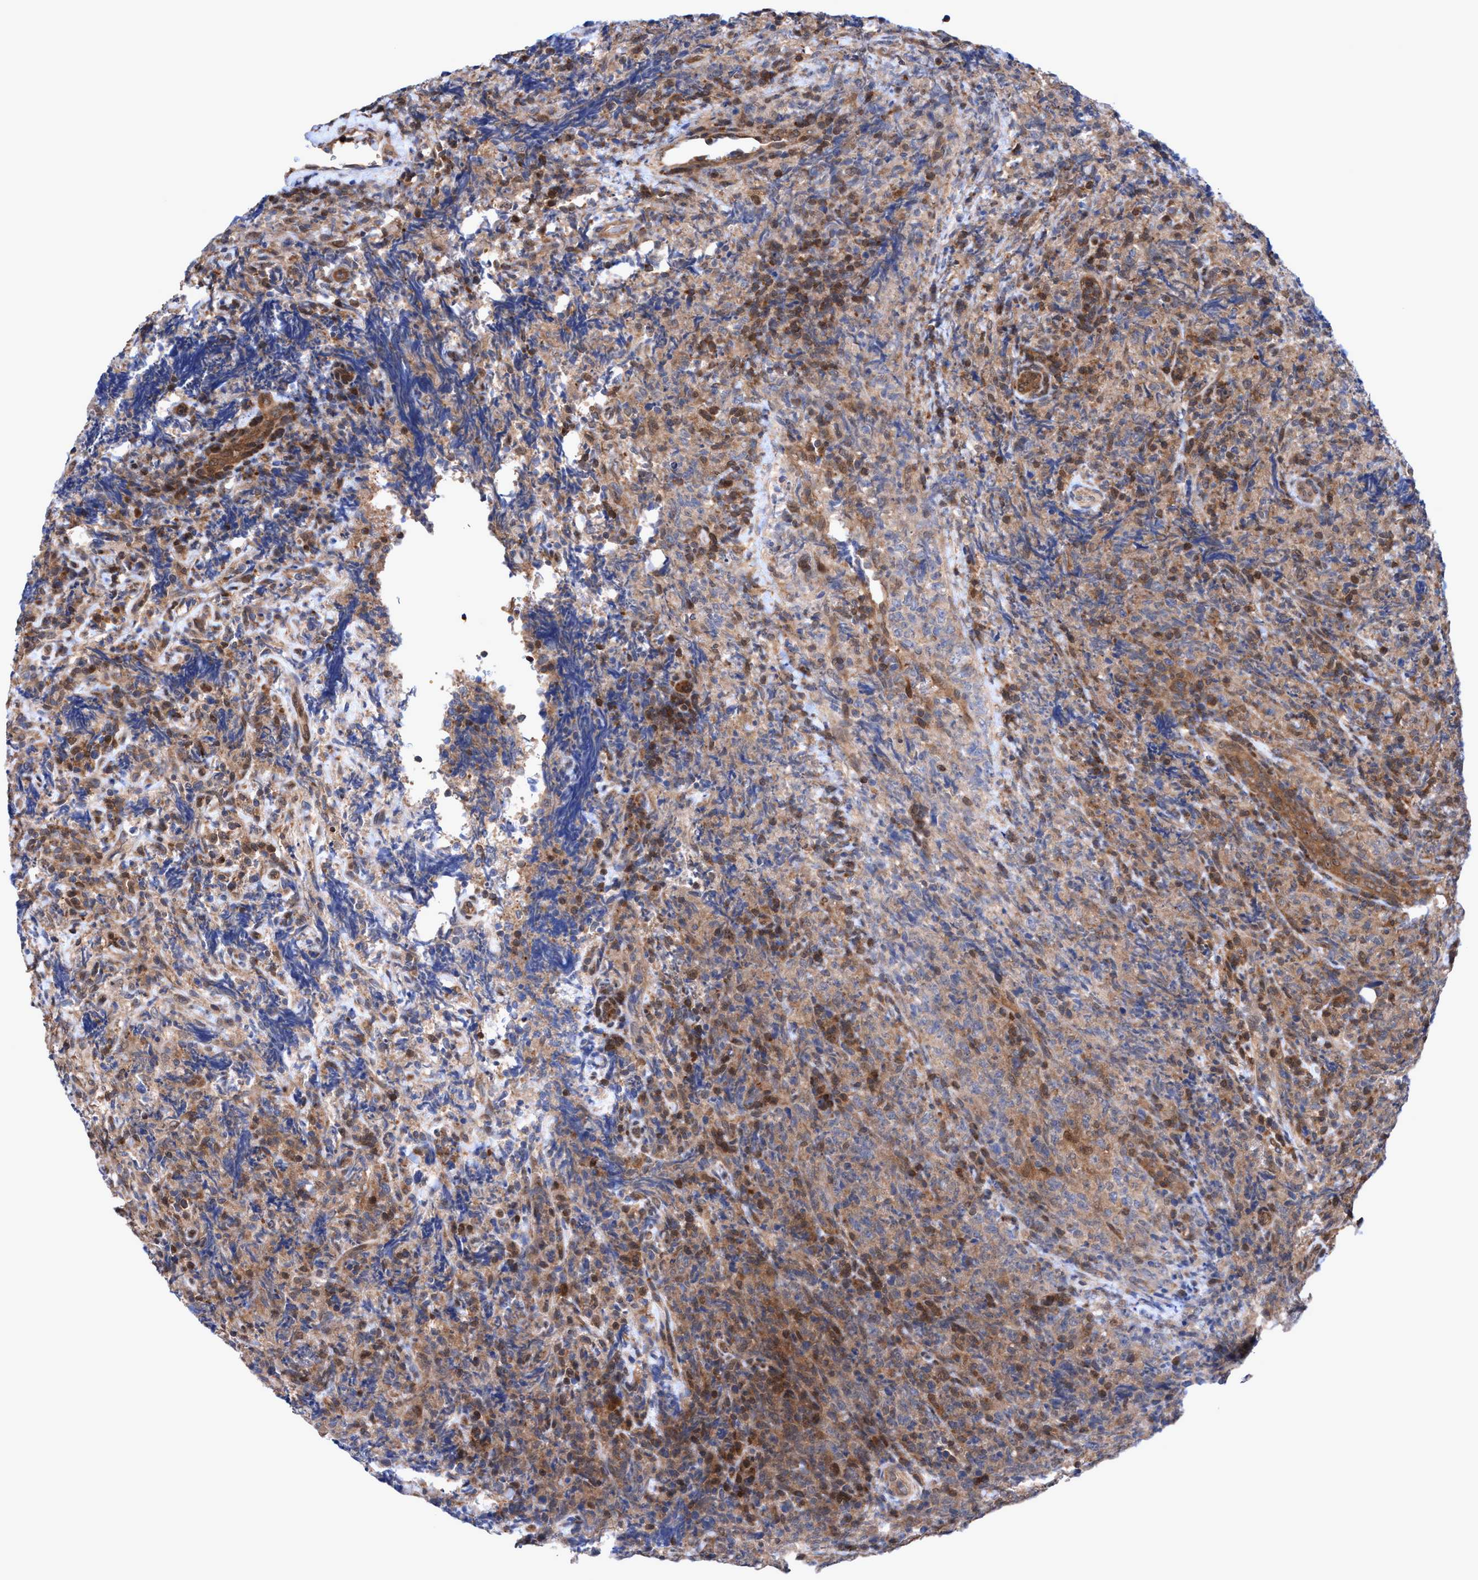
{"staining": {"intensity": "moderate", "quantity": ">75%", "location": "cytoplasmic/membranous"}, "tissue": "lymphoma", "cell_type": "Tumor cells", "image_type": "cancer", "snomed": [{"axis": "morphology", "description": "Malignant lymphoma, non-Hodgkin's type, High grade"}, {"axis": "topography", "description": "Tonsil"}], "caption": "This histopathology image demonstrates IHC staining of lymphoma, with medium moderate cytoplasmic/membranous expression in about >75% of tumor cells.", "gene": "GLOD4", "patient": {"sex": "female", "age": 36}}